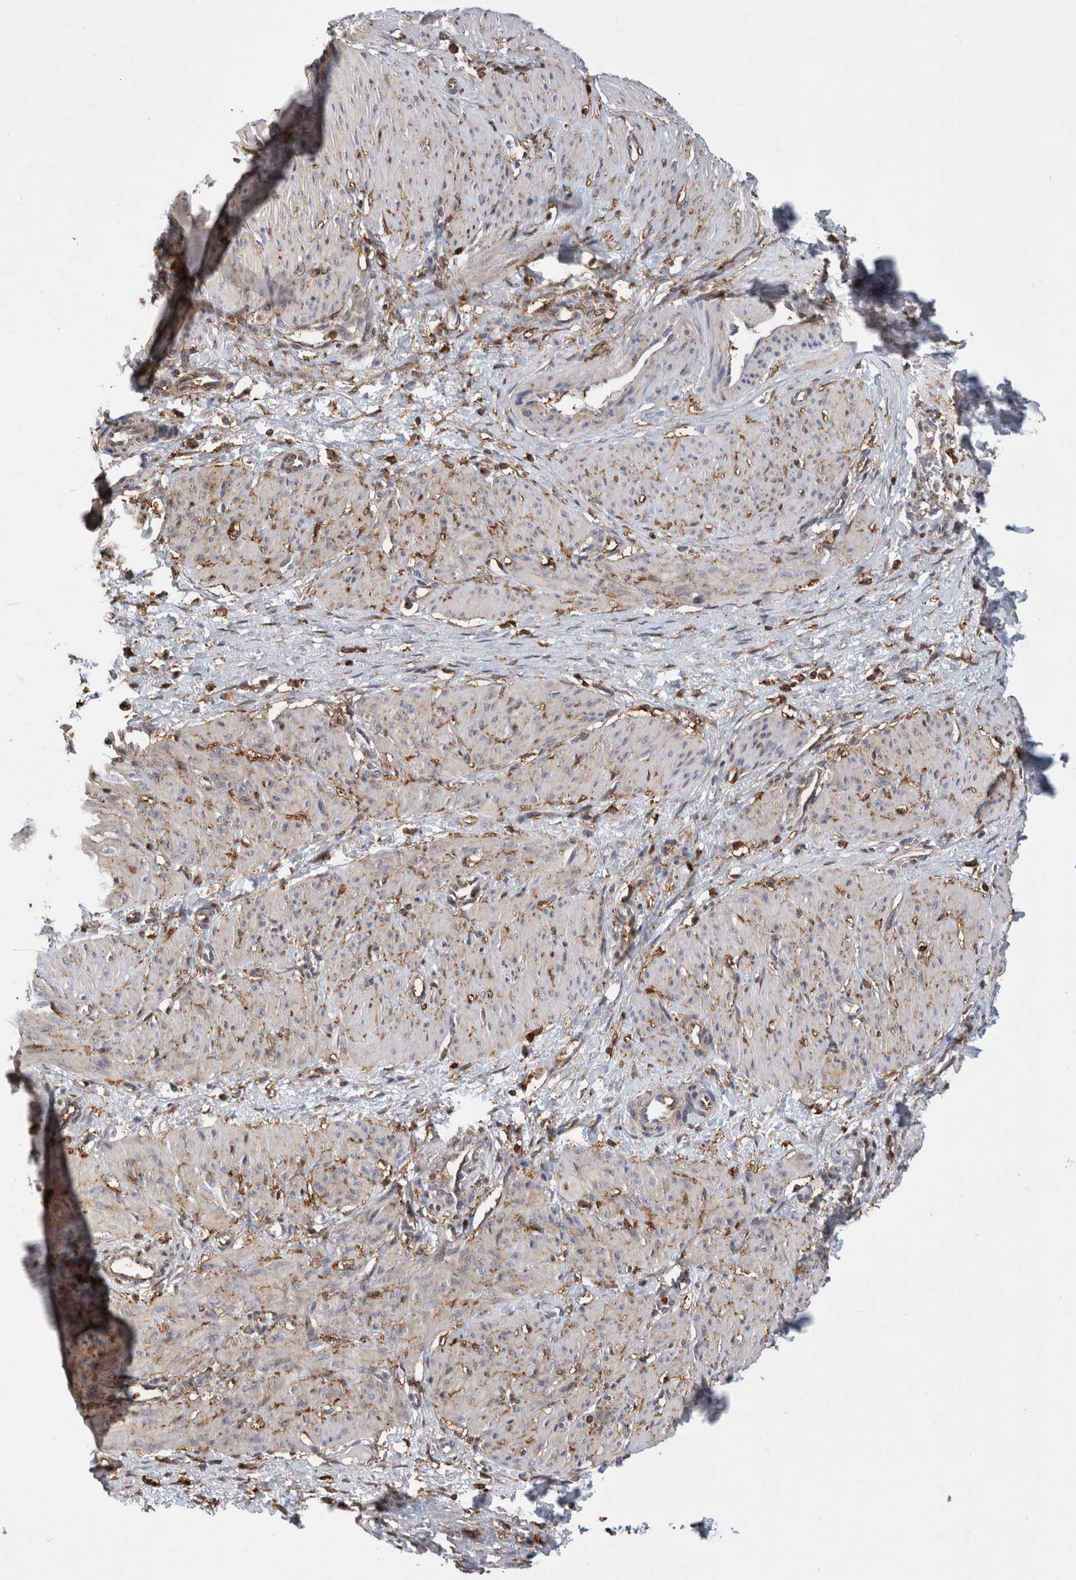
{"staining": {"intensity": "negative", "quantity": "none", "location": "none"}, "tissue": "smooth muscle", "cell_type": "Smooth muscle cells", "image_type": "normal", "snomed": [{"axis": "morphology", "description": "Normal tissue, NOS"}, {"axis": "topography", "description": "Endometrium"}], "caption": "Immunohistochemistry (IHC) of normal smooth muscle reveals no staining in smooth muscle cells.", "gene": "CCDC88B", "patient": {"sex": "female", "age": 33}}